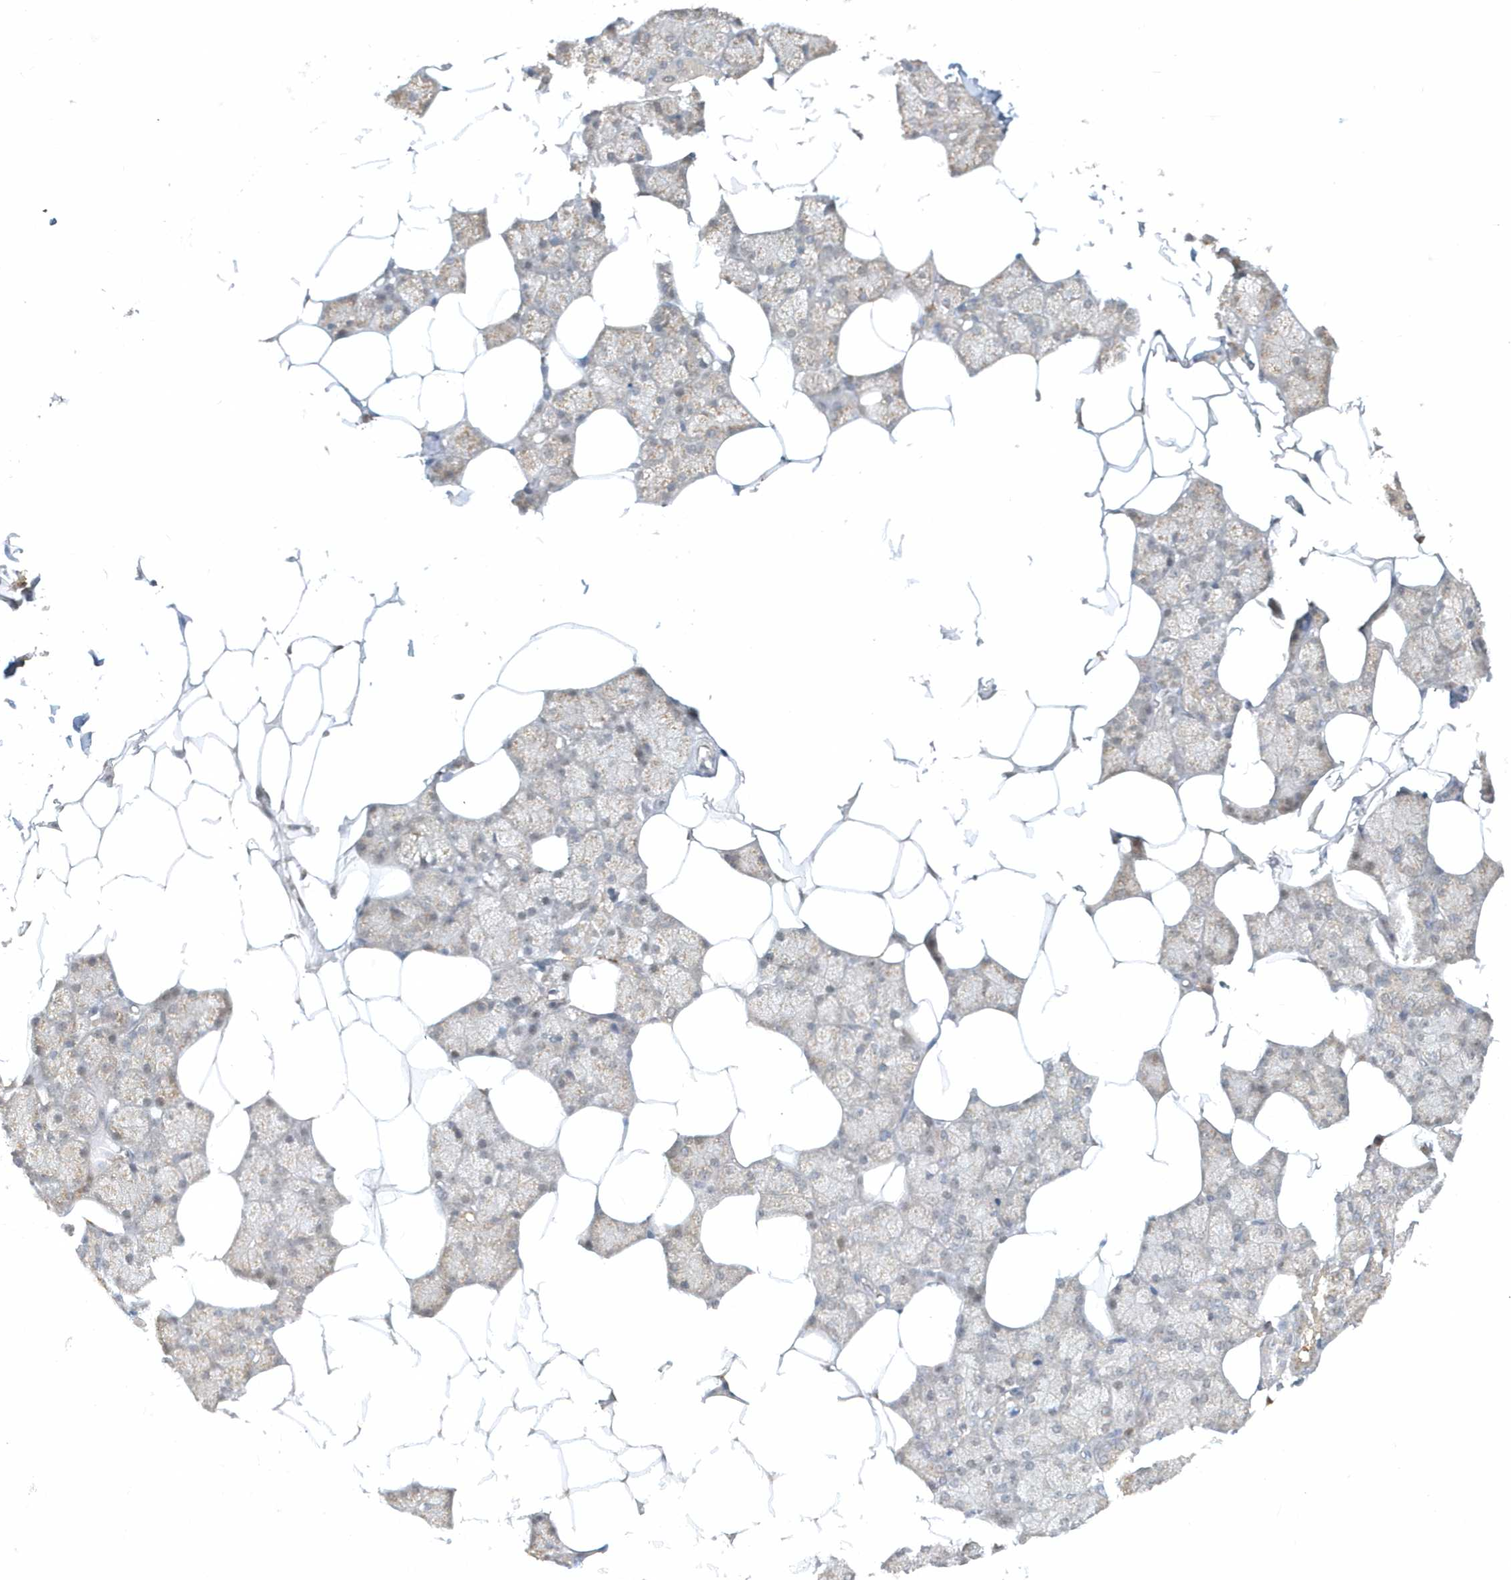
{"staining": {"intensity": "weak", "quantity": "25%-75%", "location": "cytoplasmic/membranous"}, "tissue": "salivary gland", "cell_type": "Glandular cells", "image_type": "normal", "snomed": [{"axis": "morphology", "description": "Normal tissue, NOS"}, {"axis": "topography", "description": "Salivary gland"}], "caption": "Benign salivary gland reveals weak cytoplasmic/membranous positivity in about 25%-75% of glandular cells The protein is shown in brown color, while the nuclei are stained blue..", "gene": "PSMD6", "patient": {"sex": "male", "age": 62}}